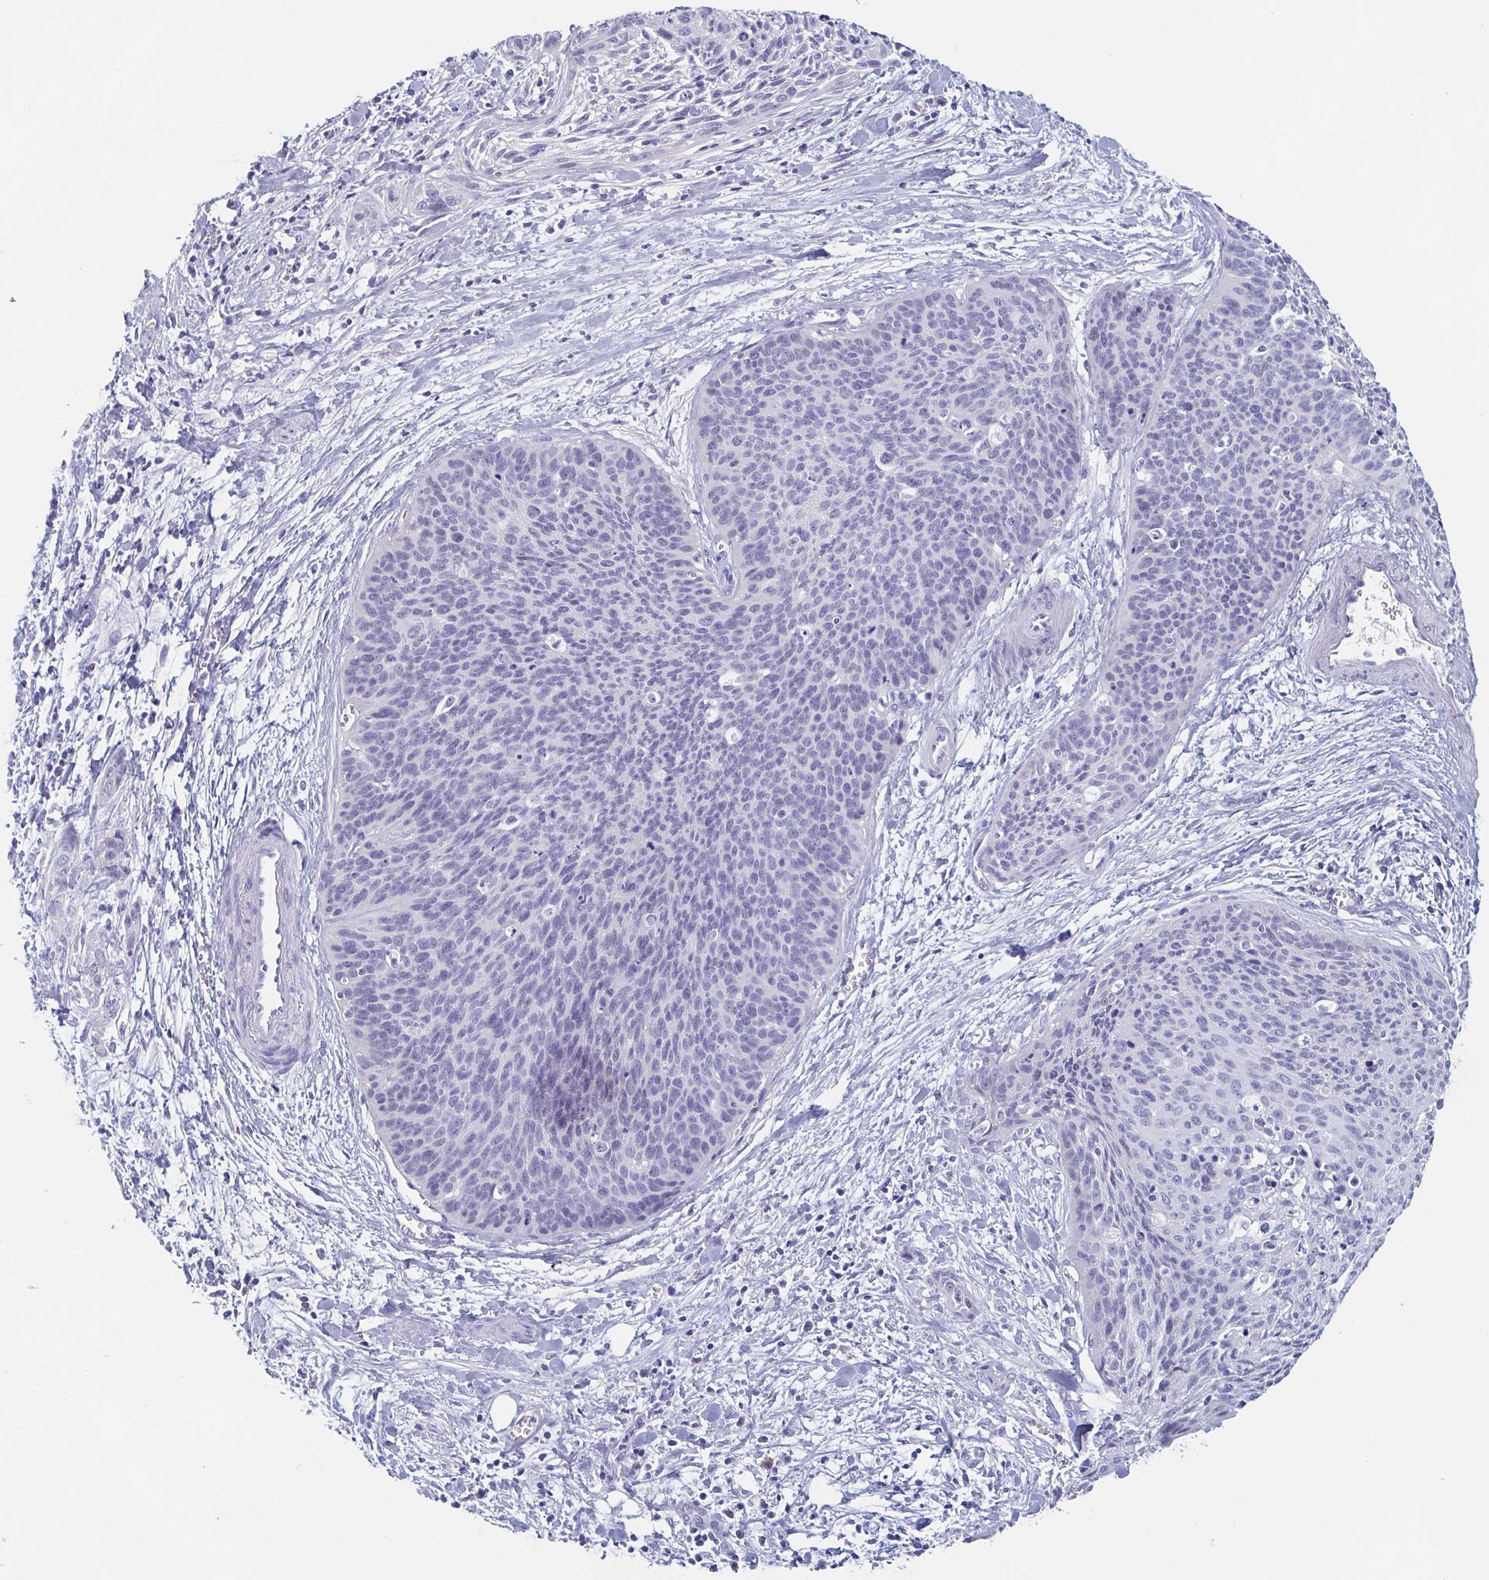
{"staining": {"intensity": "negative", "quantity": "none", "location": "none"}, "tissue": "cervical cancer", "cell_type": "Tumor cells", "image_type": "cancer", "snomed": [{"axis": "morphology", "description": "Squamous cell carcinoma, NOS"}, {"axis": "topography", "description": "Cervix"}], "caption": "Histopathology image shows no protein staining in tumor cells of squamous cell carcinoma (cervical) tissue.", "gene": "DPEP3", "patient": {"sex": "female", "age": 55}}